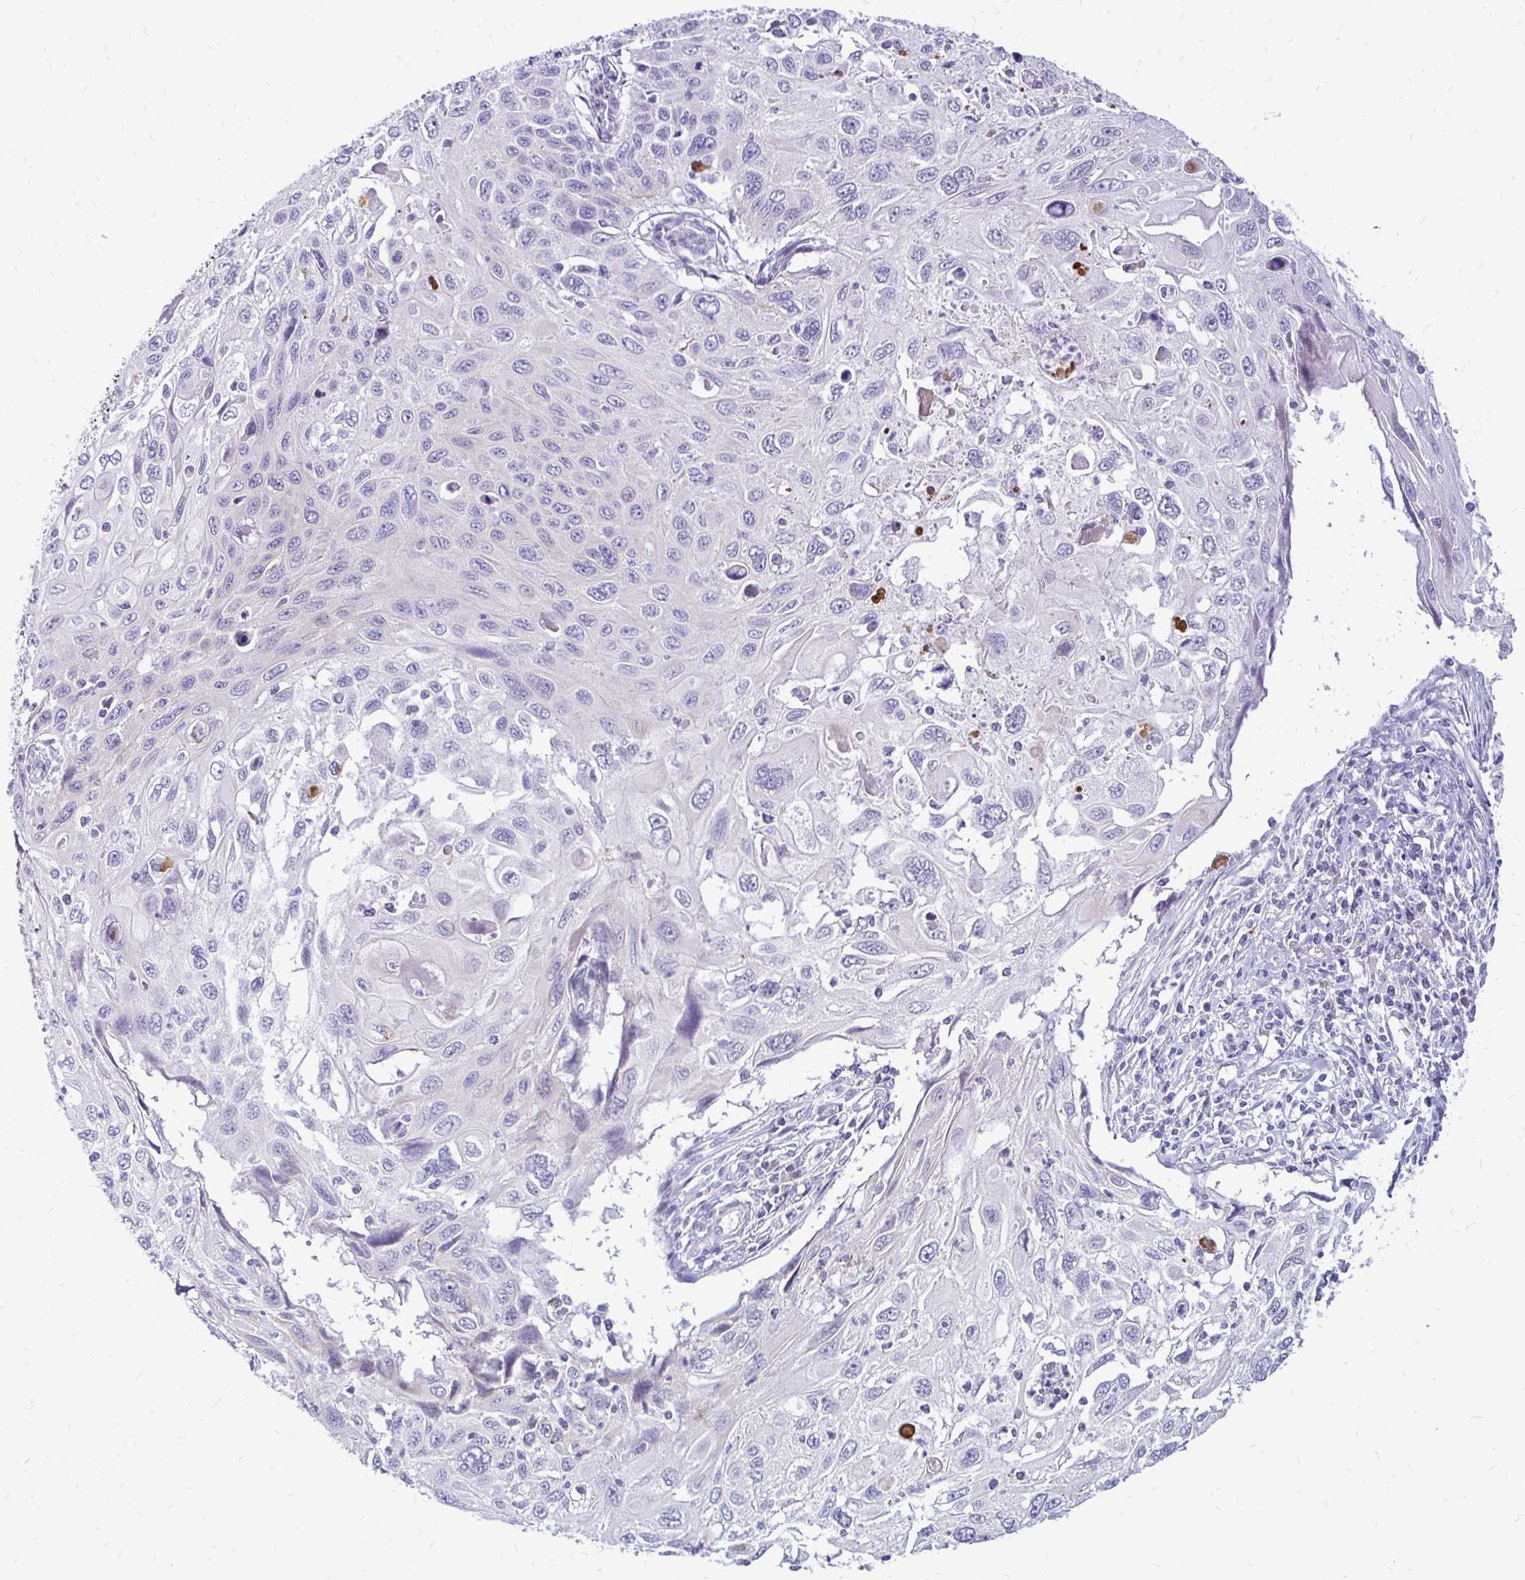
{"staining": {"intensity": "negative", "quantity": "none", "location": "none"}, "tissue": "cervical cancer", "cell_type": "Tumor cells", "image_type": "cancer", "snomed": [{"axis": "morphology", "description": "Squamous cell carcinoma, NOS"}, {"axis": "topography", "description": "Cervix"}], "caption": "A histopathology image of squamous cell carcinoma (cervical) stained for a protein reveals no brown staining in tumor cells.", "gene": "EPYC", "patient": {"sex": "female", "age": 70}}